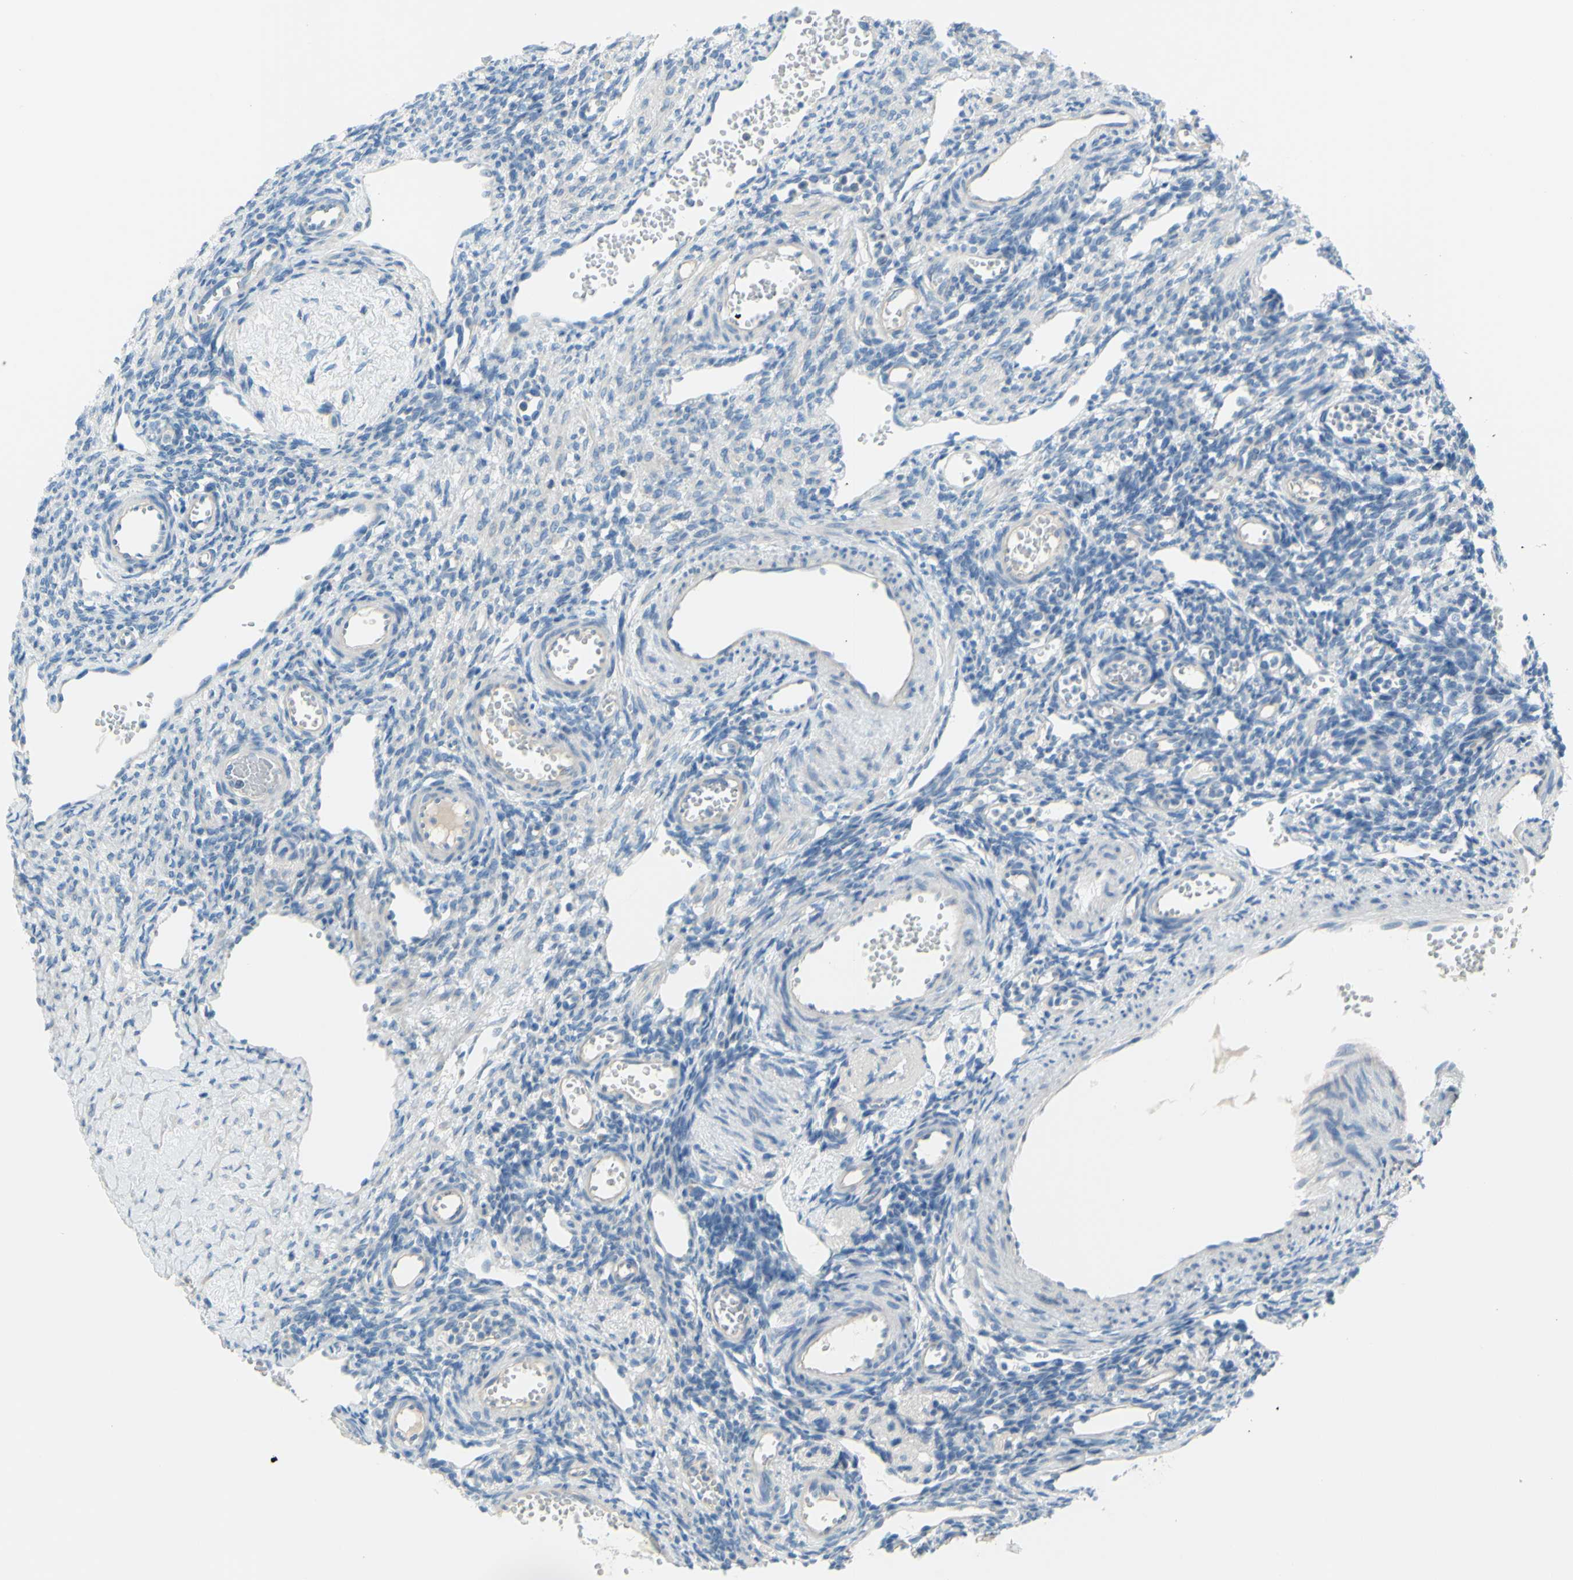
{"staining": {"intensity": "negative", "quantity": "none", "location": "none"}, "tissue": "ovary", "cell_type": "Ovarian stroma cells", "image_type": "normal", "snomed": [{"axis": "morphology", "description": "Normal tissue, NOS"}, {"axis": "topography", "description": "Ovary"}], "caption": "The histopathology image shows no significant staining in ovarian stroma cells of ovary.", "gene": "SLC1A2", "patient": {"sex": "female", "age": 33}}